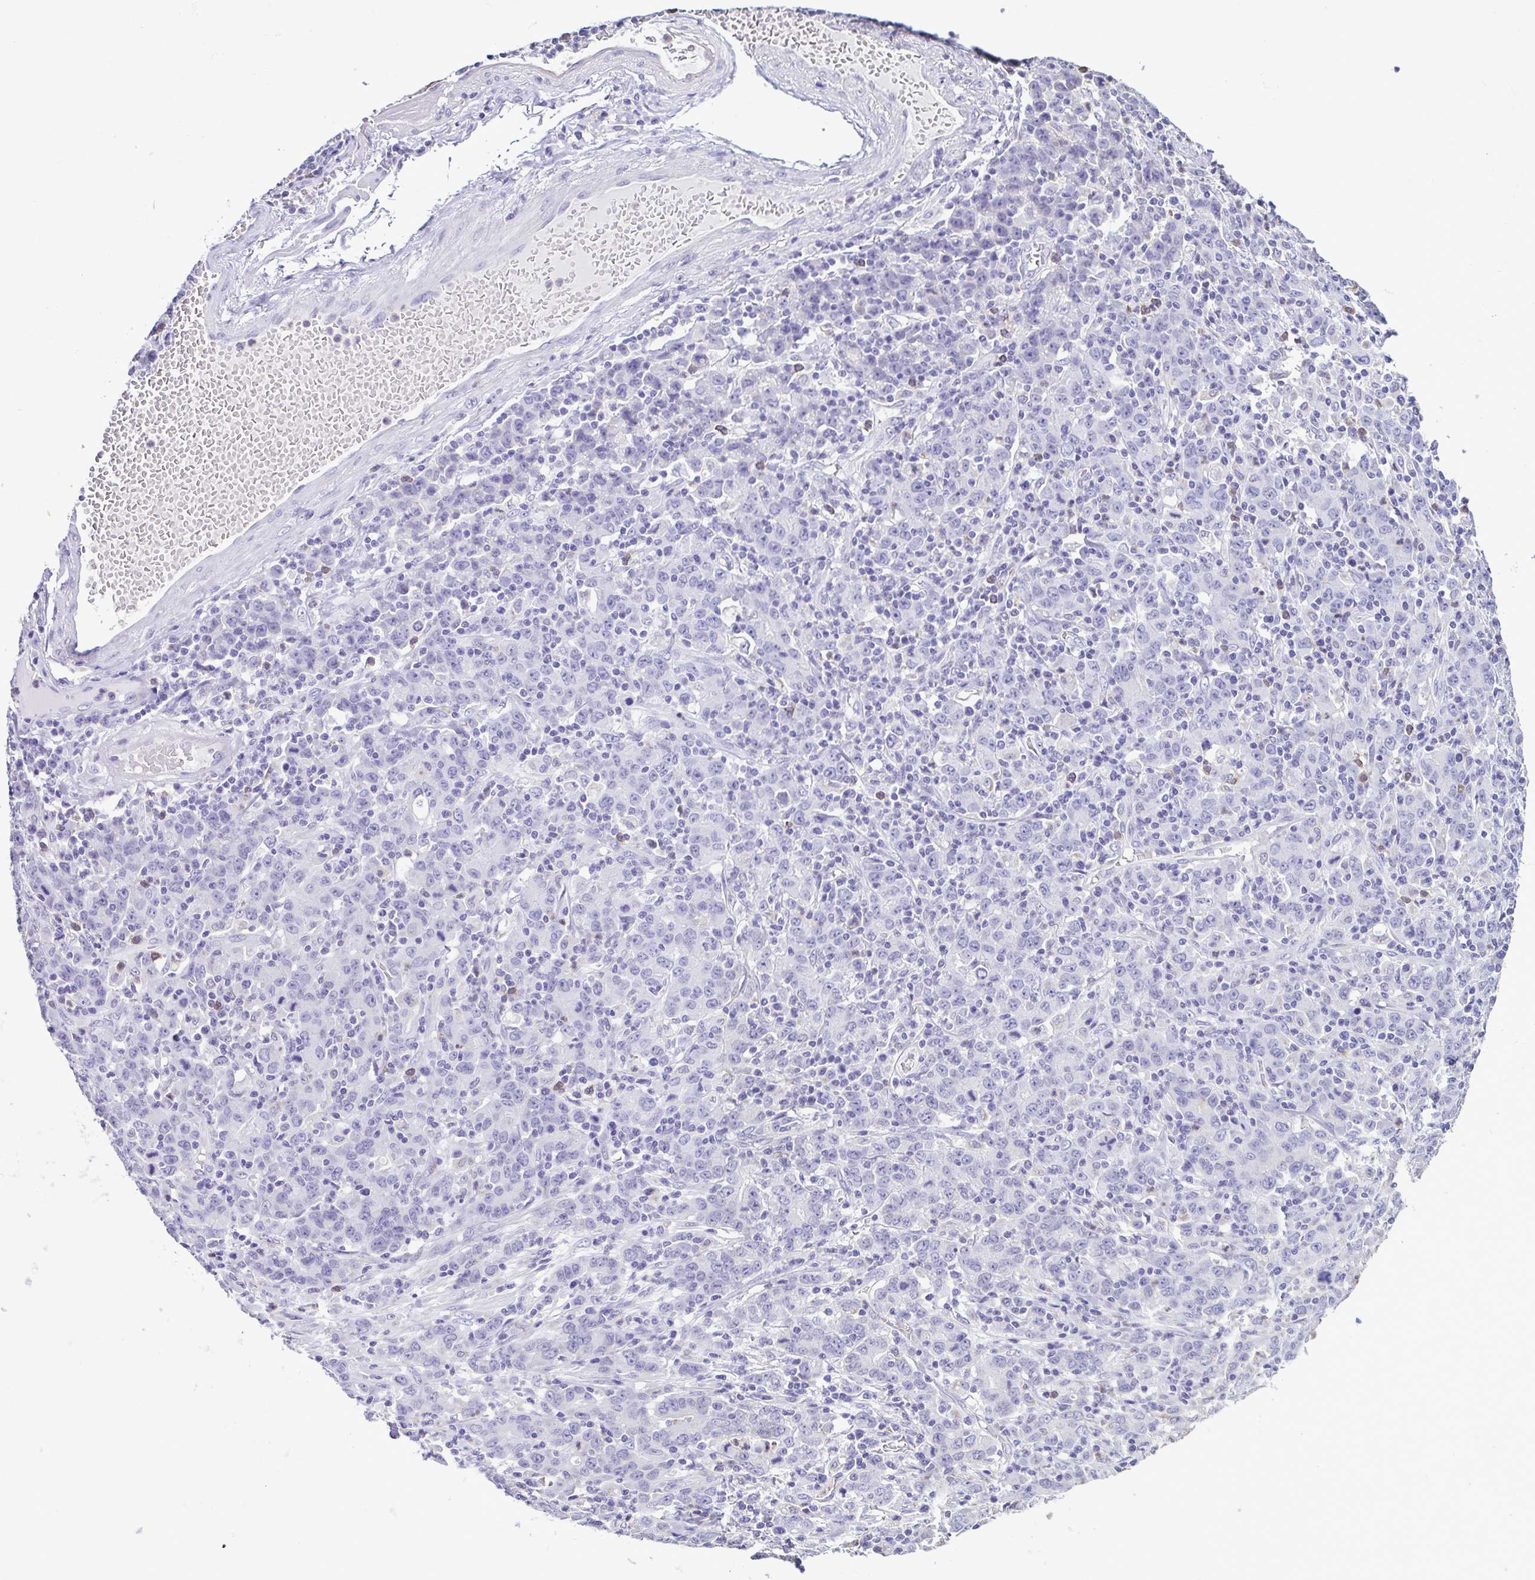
{"staining": {"intensity": "negative", "quantity": "none", "location": "none"}, "tissue": "stomach cancer", "cell_type": "Tumor cells", "image_type": "cancer", "snomed": [{"axis": "morphology", "description": "Adenocarcinoma, NOS"}, {"axis": "topography", "description": "Stomach, upper"}], "caption": "Stomach cancer stained for a protein using IHC exhibits no staining tumor cells.", "gene": "CBY2", "patient": {"sex": "male", "age": 69}}